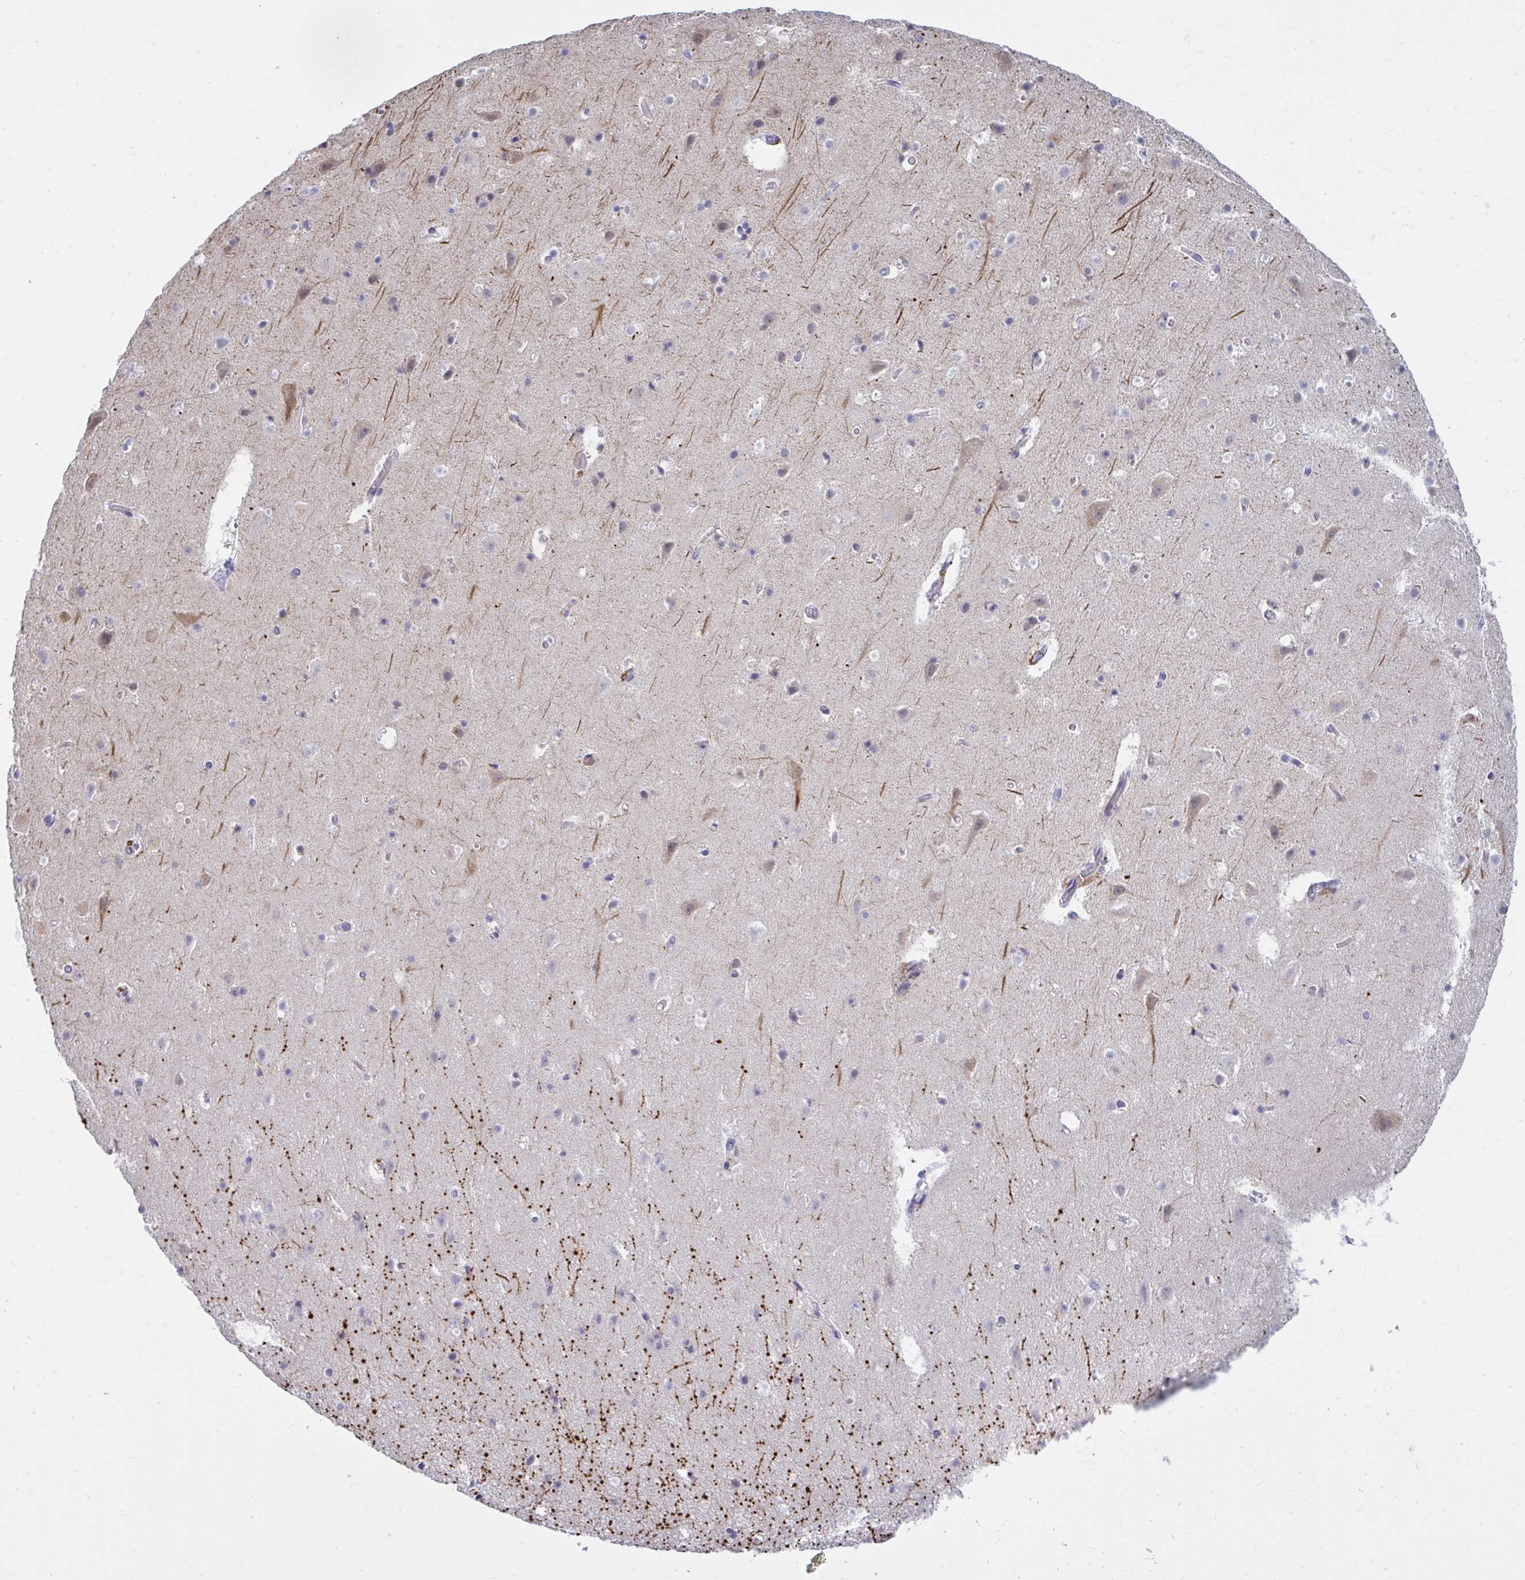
{"staining": {"intensity": "weak", "quantity": ">75%", "location": "cytoplasmic/membranous"}, "tissue": "cerebral cortex", "cell_type": "Endothelial cells", "image_type": "normal", "snomed": [{"axis": "morphology", "description": "Normal tissue, NOS"}, {"axis": "topography", "description": "Cerebral cortex"}], "caption": "Endothelial cells show weak cytoplasmic/membranous expression in about >75% of cells in benign cerebral cortex.", "gene": "ARPP19", "patient": {"sex": "female", "age": 42}}